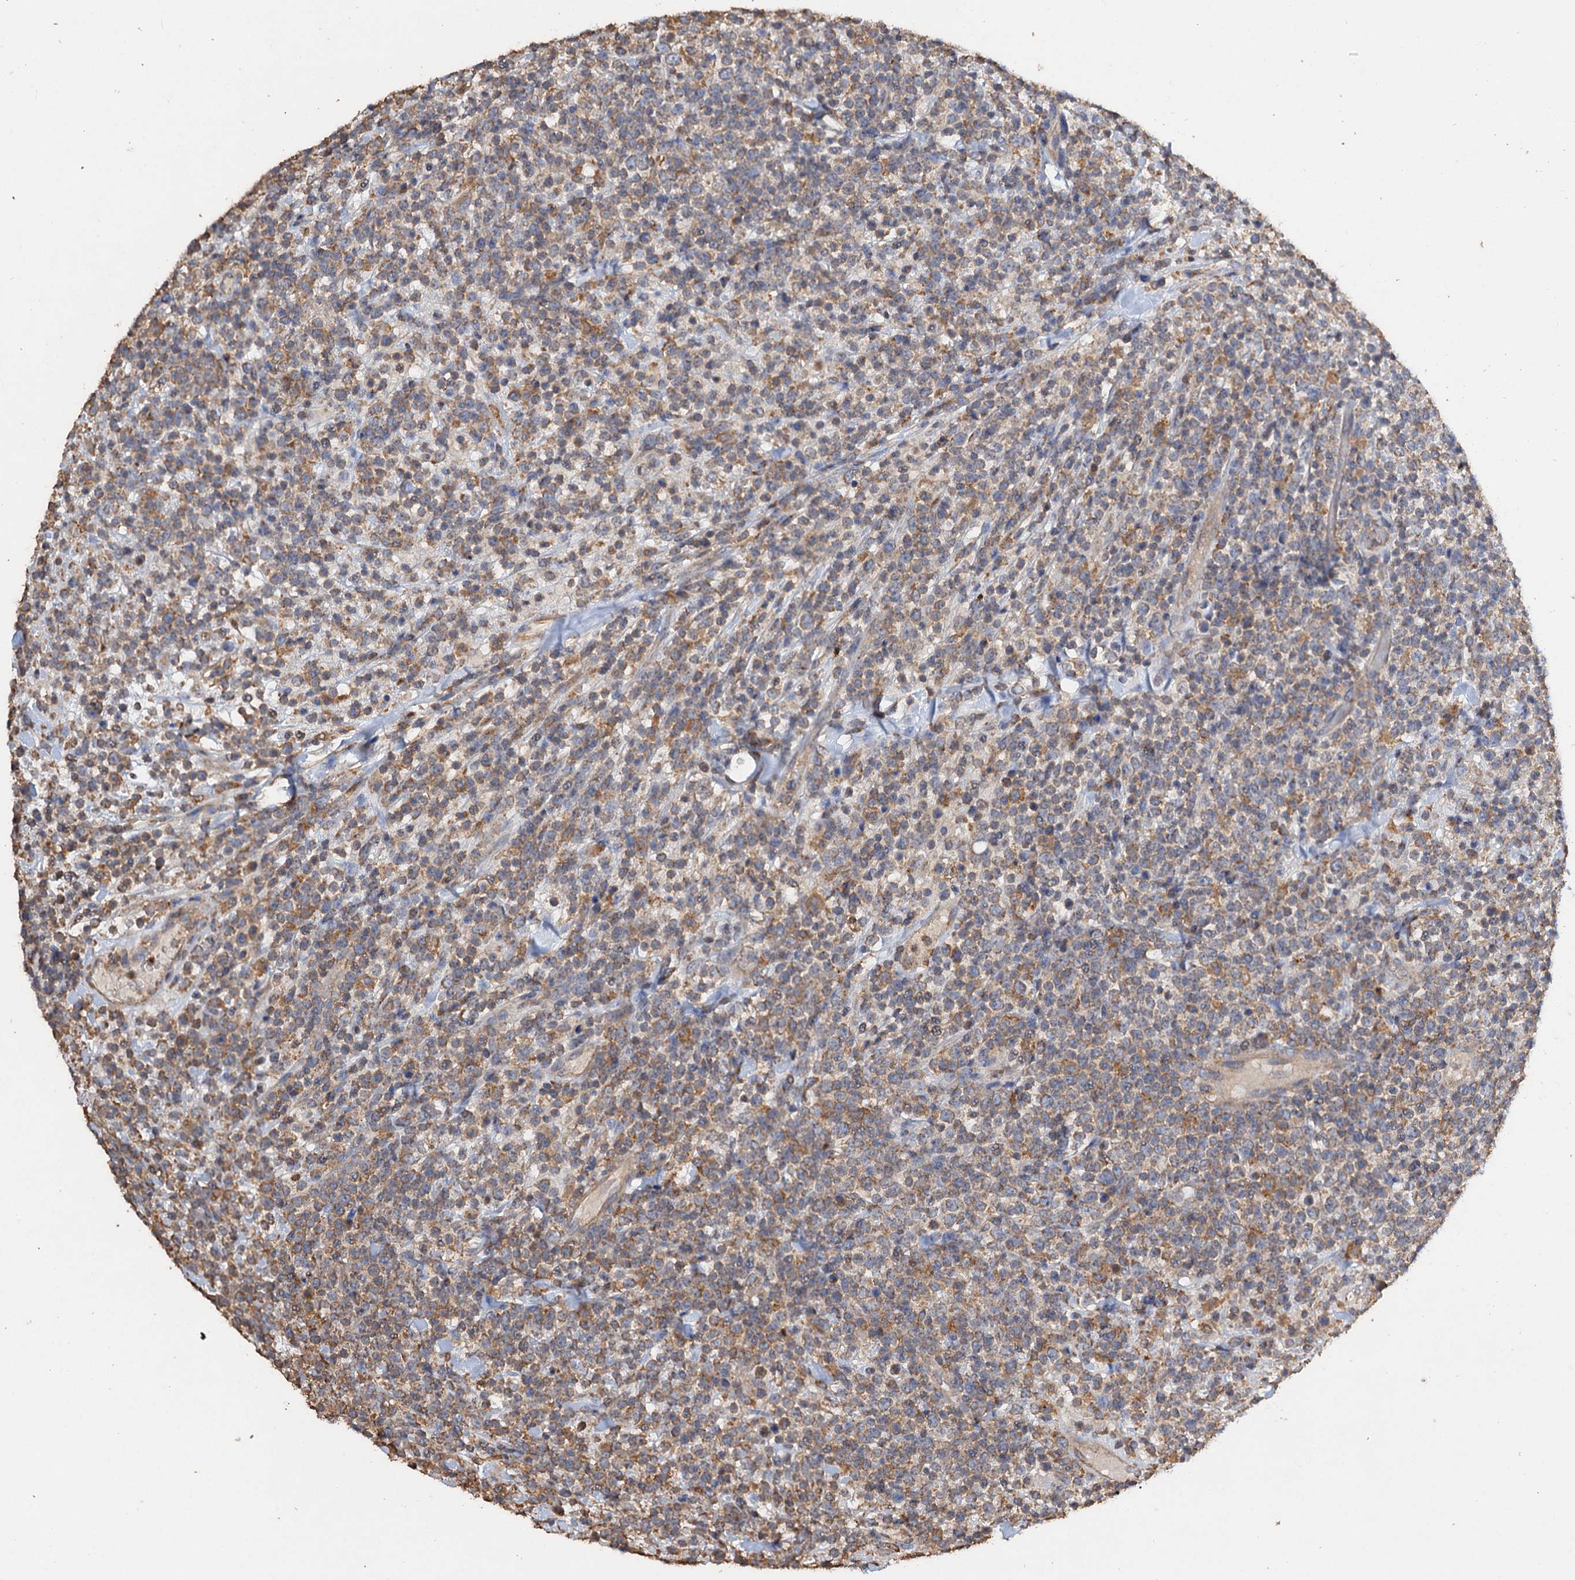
{"staining": {"intensity": "moderate", "quantity": "<25%", "location": "cytoplasmic/membranous"}, "tissue": "lymphoma", "cell_type": "Tumor cells", "image_type": "cancer", "snomed": [{"axis": "morphology", "description": "Malignant lymphoma, non-Hodgkin's type, High grade"}, {"axis": "topography", "description": "Colon"}], "caption": "A brown stain highlights moderate cytoplasmic/membranous expression of a protein in lymphoma tumor cells. (Brightfield microscopy of DAB IHC at high magnification).", "gene": "SCUBE3", "patient": {"sex": "female", "age": 53}}